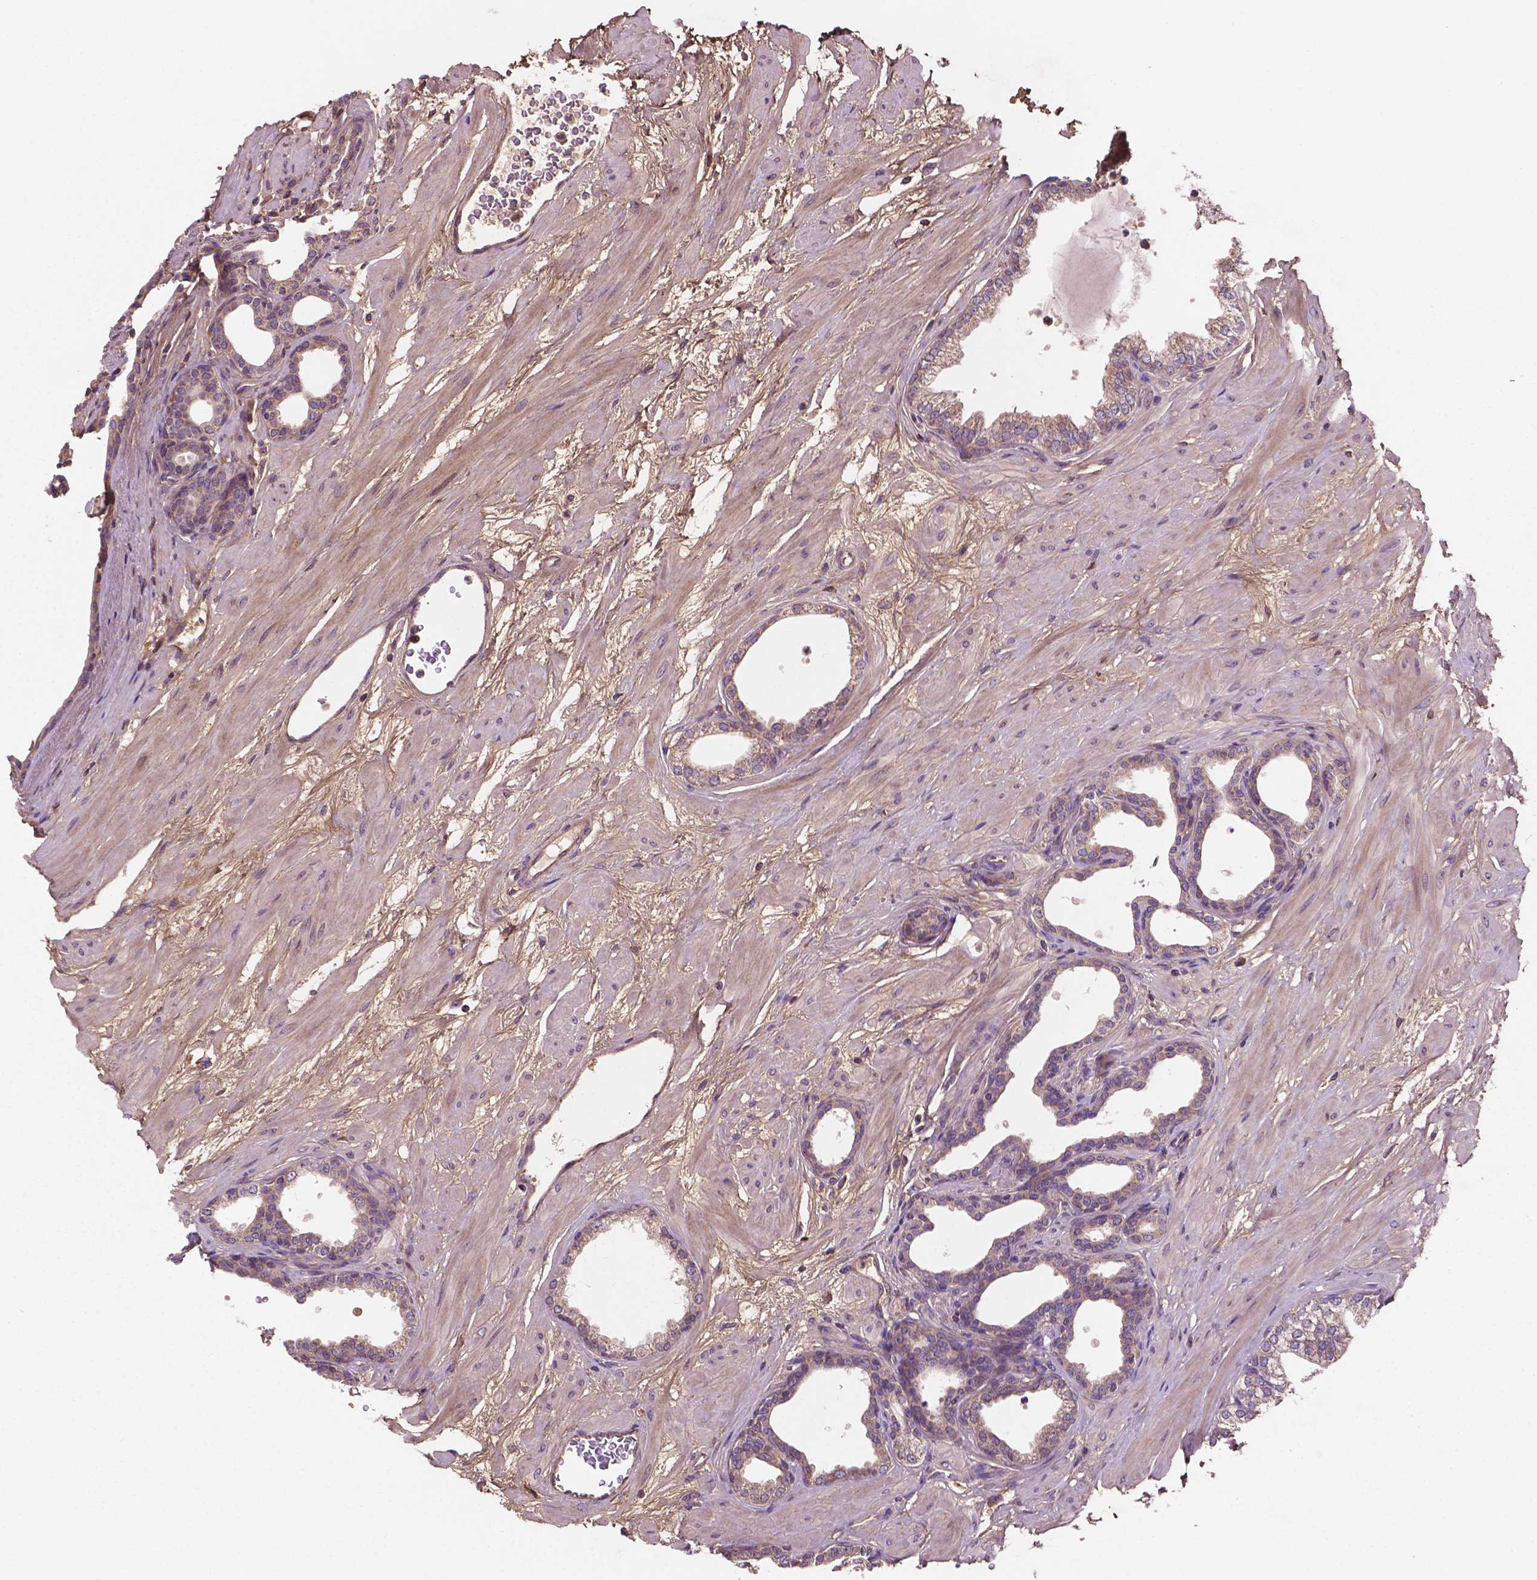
{"staining": {"intensity": "weak", "quantity": ">75%", "location": "cytoplasmic/membranous"}, "tissue": "prostate", "cell_type": "Glandular cells", "image_type": "normal", "snomed": [{"axis": "morphology", "description": "Normal tissue, NOS"}, {"axis": "topography", "description": "Prostate"}], "caption": "Human prostate stained for a protein (brown) reveals weak cytoplasmic/membranous positive expression in approximately >75% of glandular cells.", "gene": "GJA9", "patient": {"sex": "male", "age": 37}}